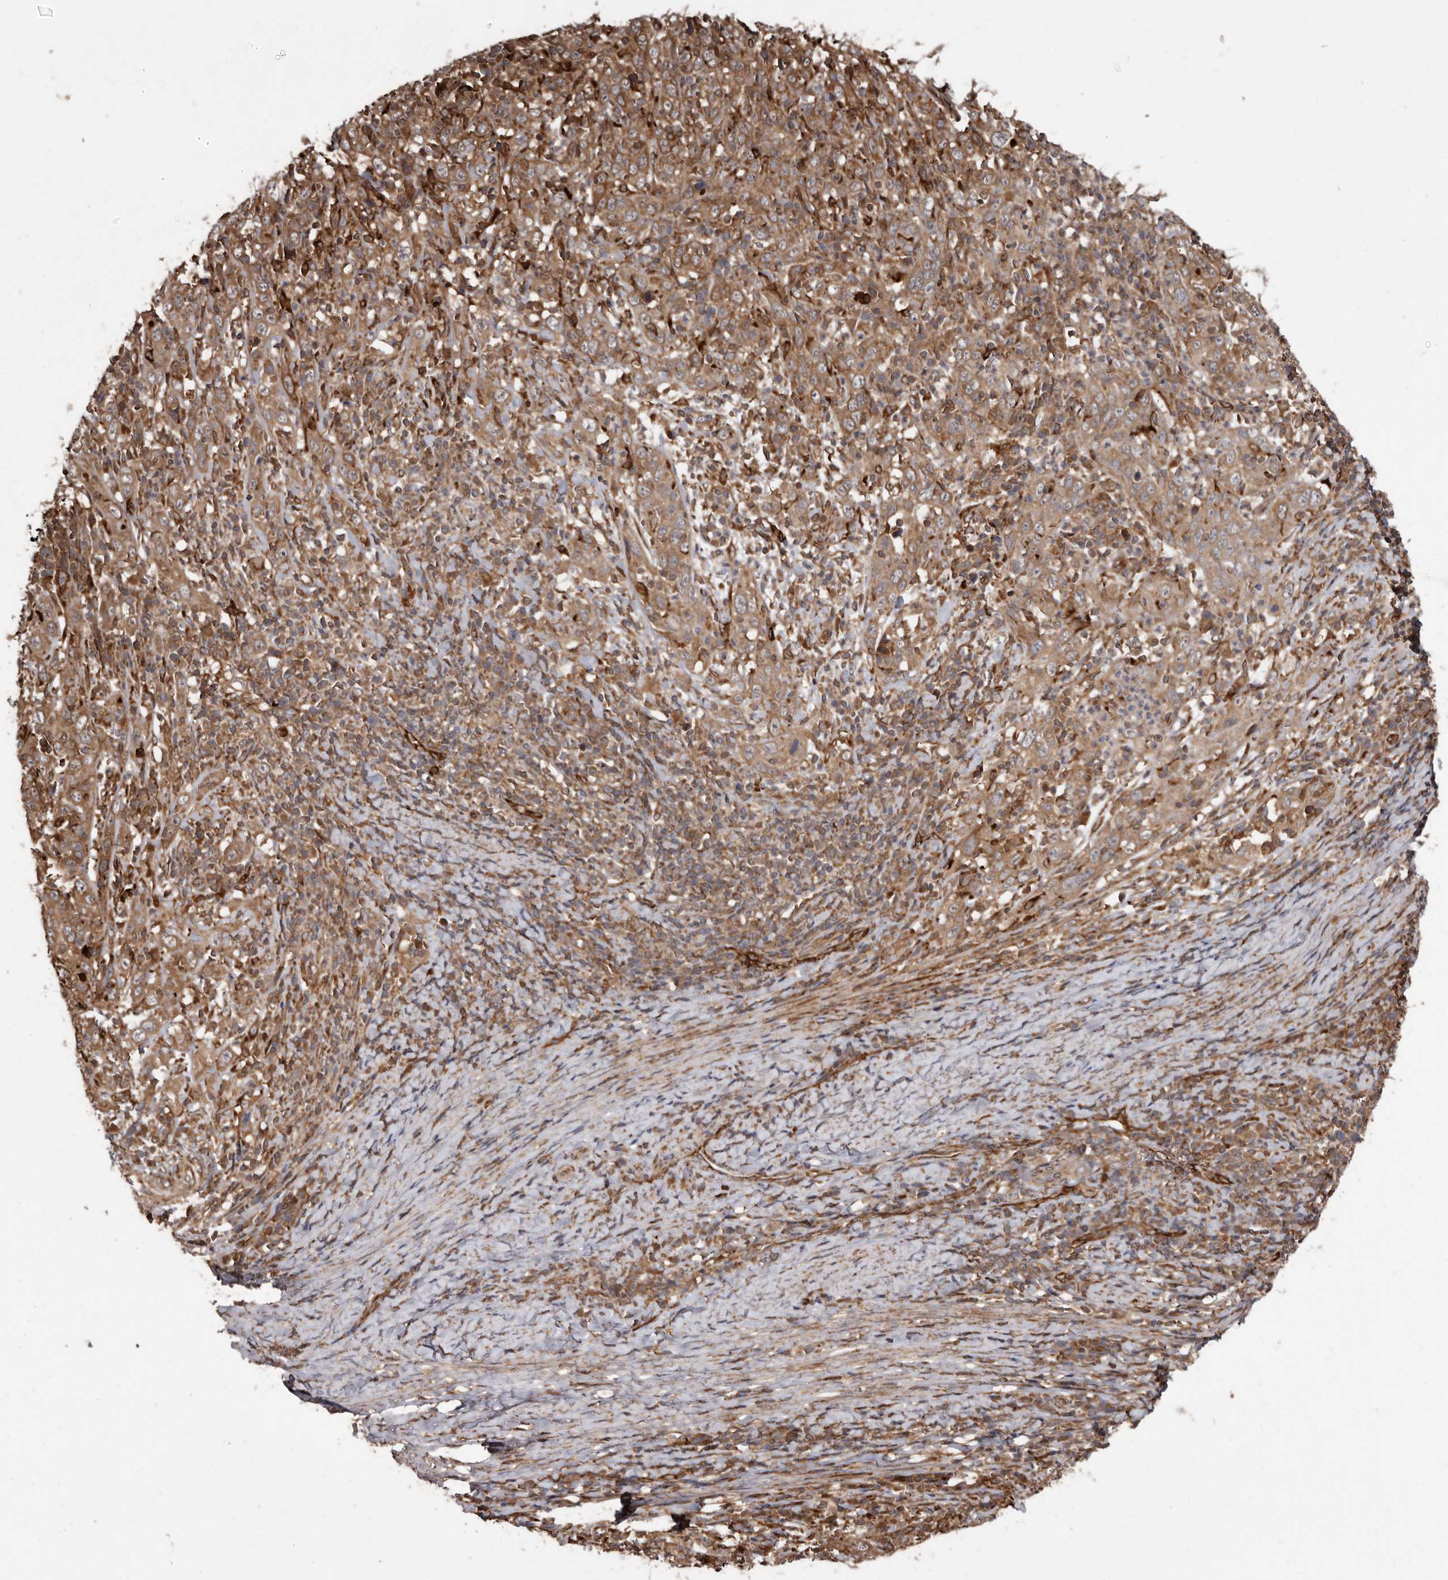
{"staining": {"intensity": "moderate", "quantity": ">75%", "location": "cytoplasmic/membranous"}, "tissue": "cervical cancer", "cell_type": "Tumor cells", "image_type": "cancer", "snomed": [{"axis": "morphology", "description": "Squamous cell carcinoma, NOS"}, {"axis": "topography", "description": "Cervix"}], "caption": "Human cervical cancer (squamous cell carcinoma) stained for a protein (brown) exhibits moderate cytoplasmic/membranous positive positivity in approximately >75% of tumor cells.", "gene": "FLAD1", "patient": {"sex": "female", "age": 46}}